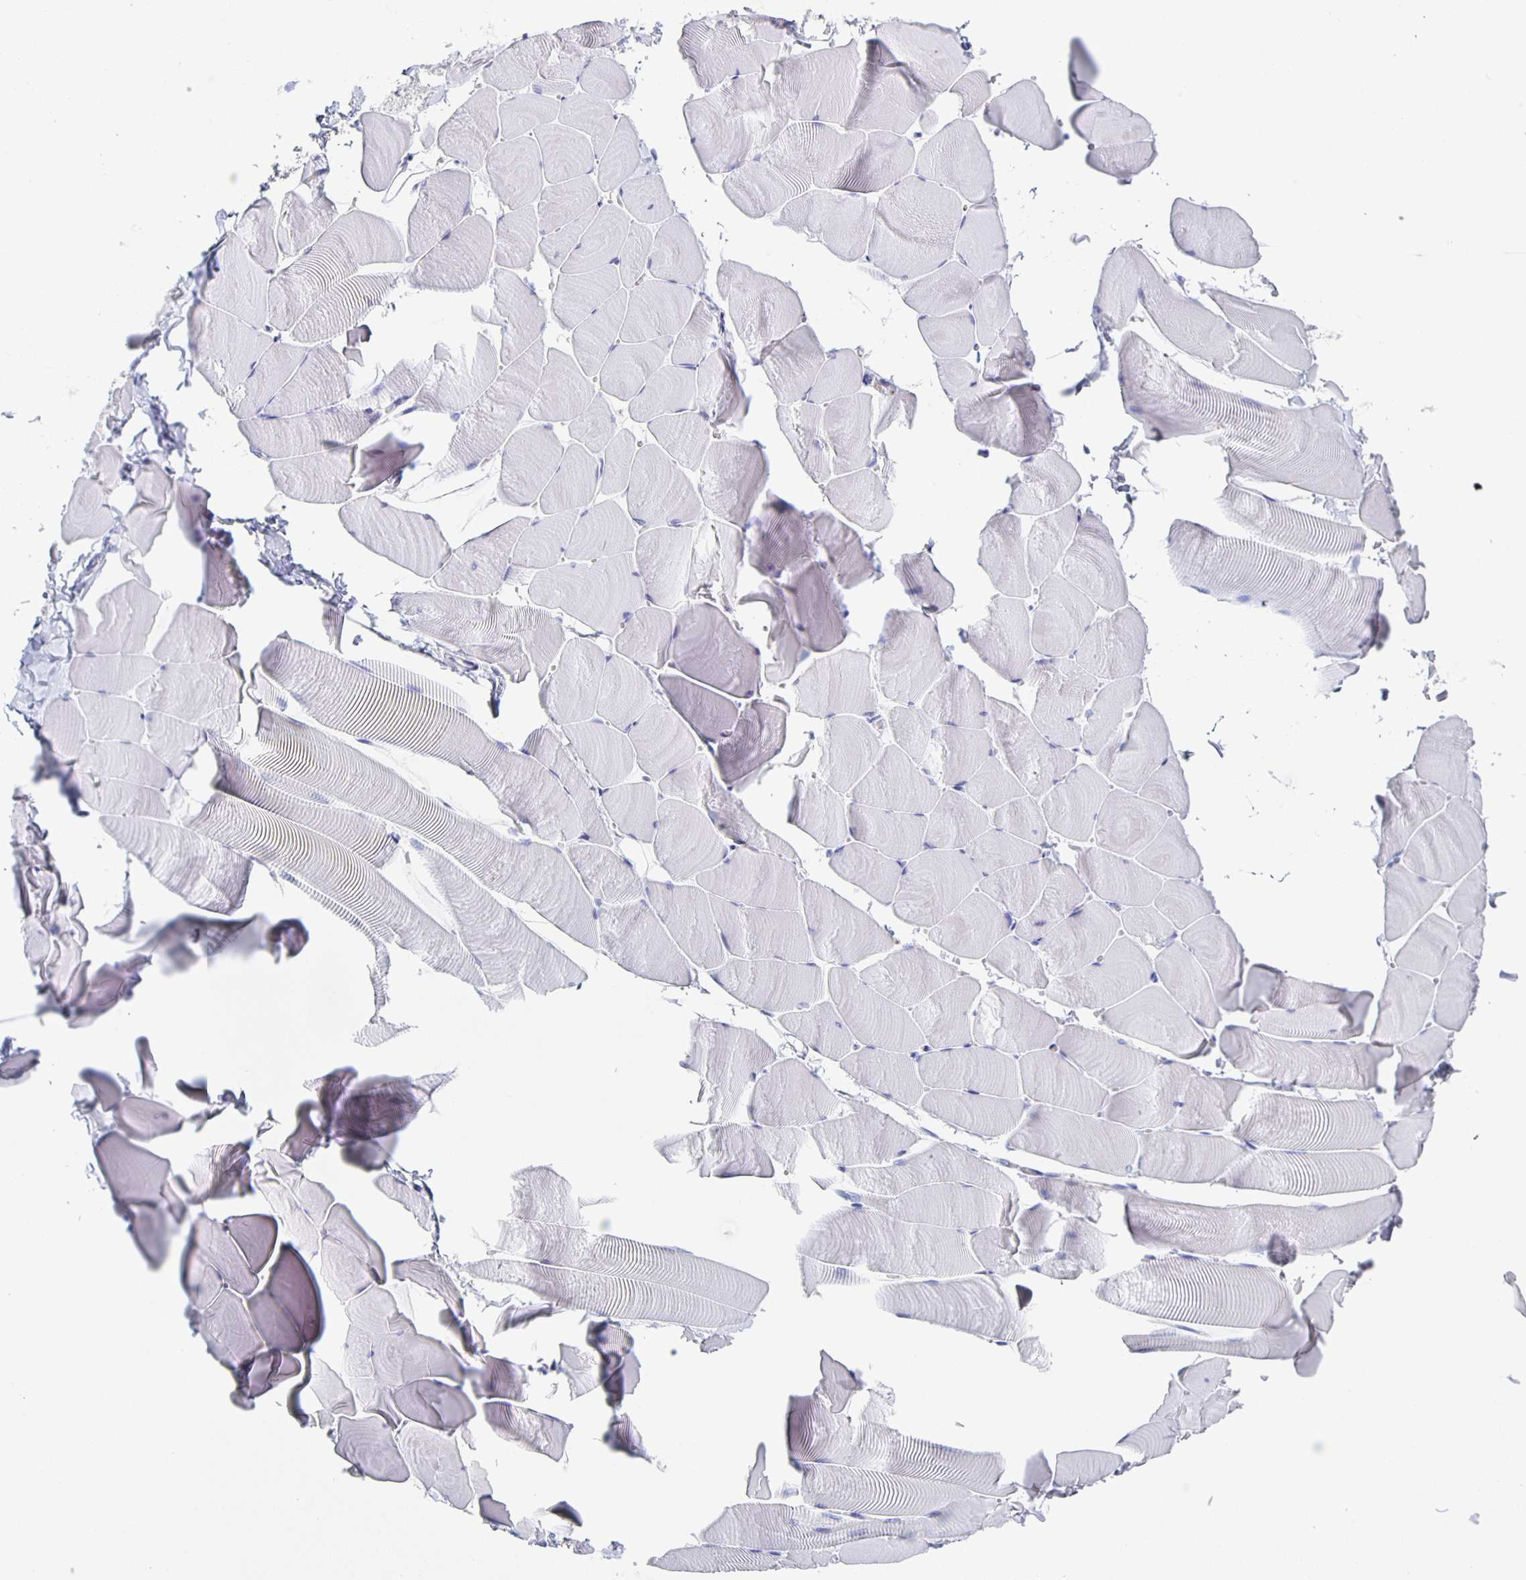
{"staining": {"intensity": "negative", "quantity": "none", "location": "none"}, "tissue": "skeletal muscle", "cell_type": "Myocytes", "image_type": "normal", "snomed": [{"axis": "morphology", "description": "Normal tissue, NOS"}, {"axis": "topography", "description": "Skeletal muscle"}], "caption": "IHC micrograph of unremarkable skeletal muscle: human skeletal muscle stained with DAB exhibits no significant protein expression in myocytes.", "gene": "FGA", "patient": {"sex": "male", "age": 25}}